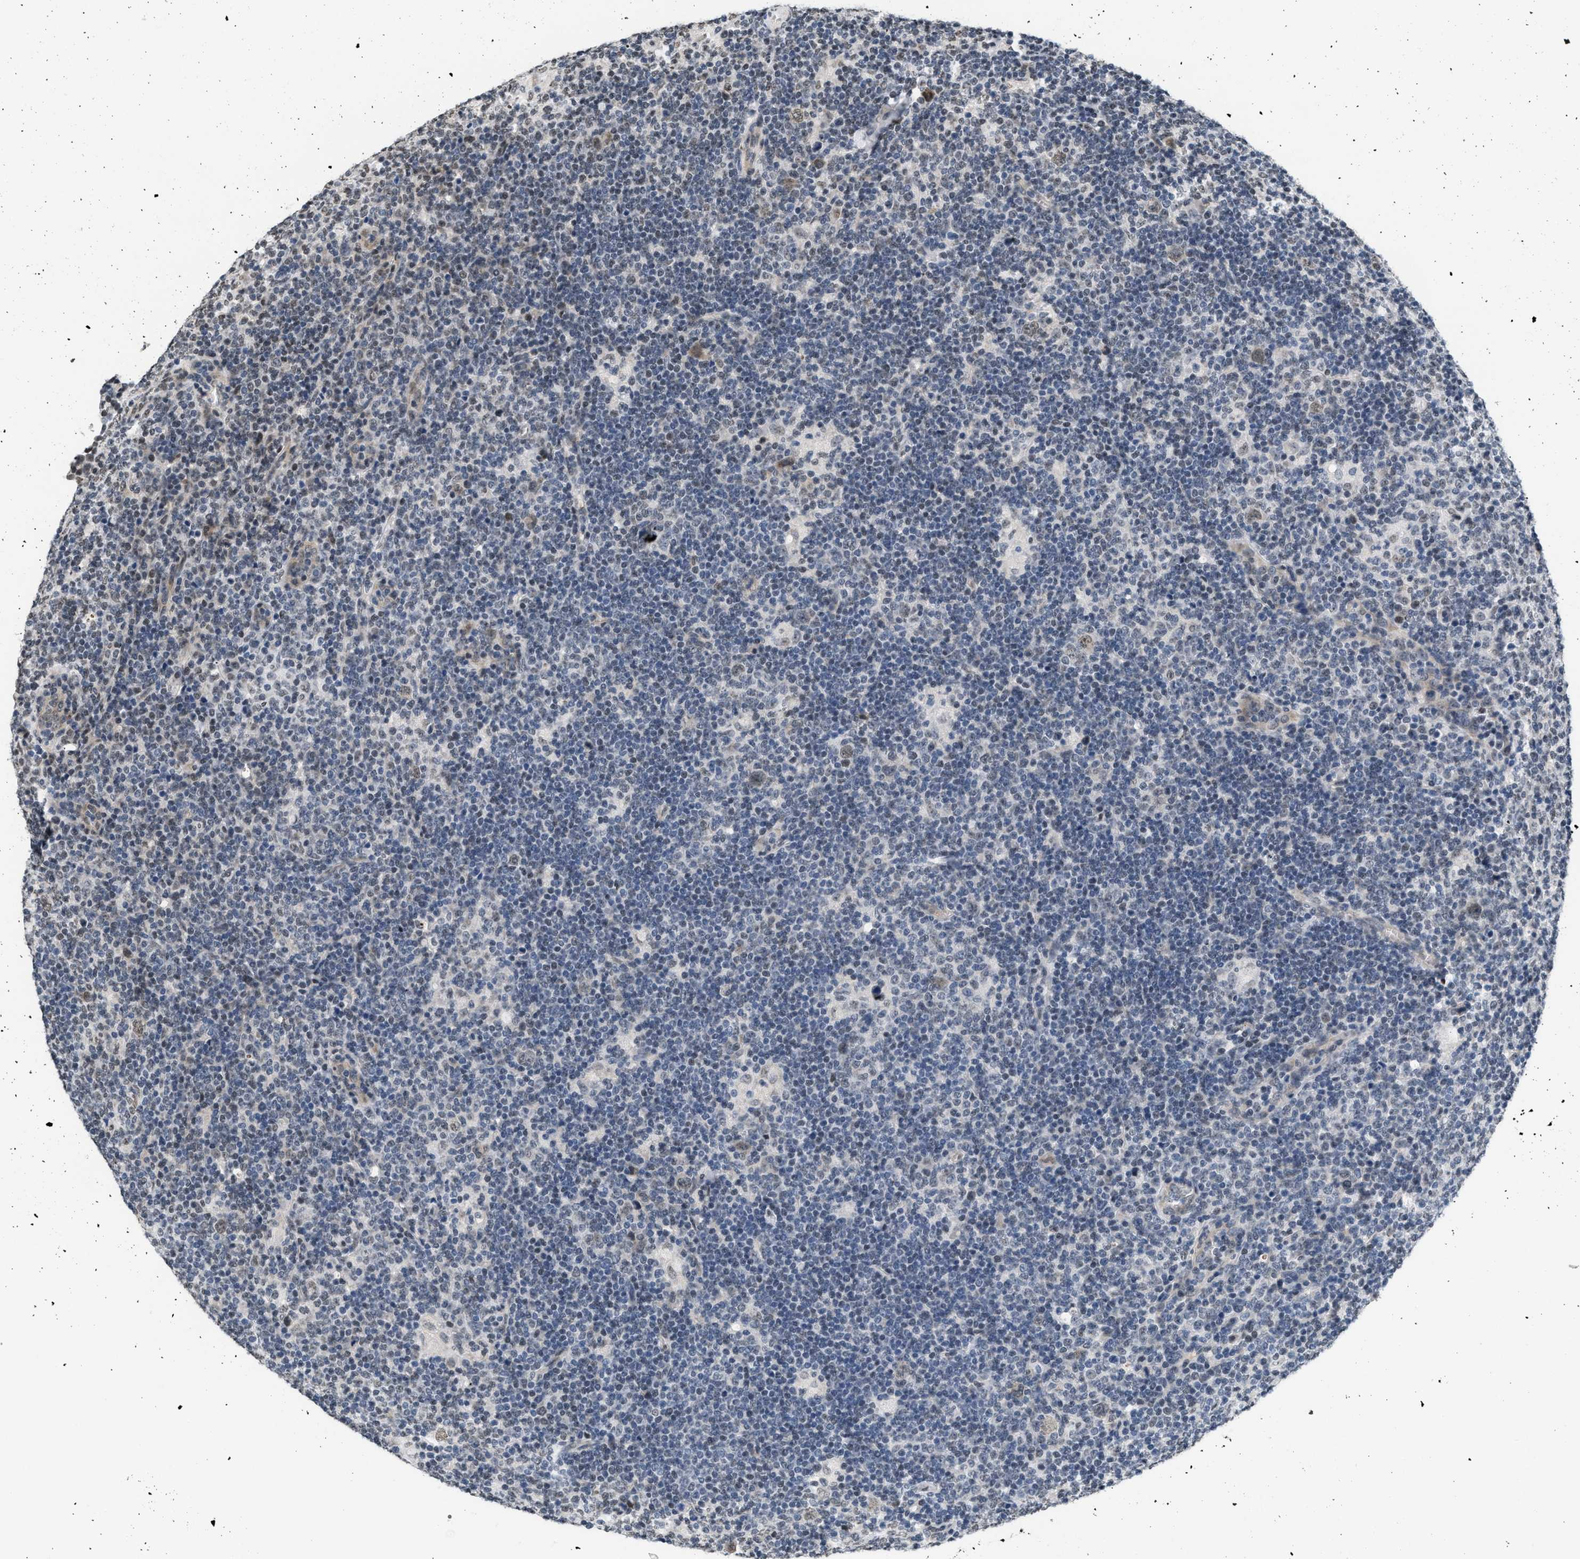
{"staining": {"intensity": "weak", "quantity": "25%-75%", "location": "nuclear"}, "tissue": "lymphoma", "cell_type": "Tumor cells", "image_type": "cancer", "snomed": [{"axis": "morphology", "description": "Hodgkin's disease, NOS"}, {"axis": "topography", "description": "Lymph node"}], "caption": "IHC (DAB (3,3'-diaminobenzidine)) staining of lymphoma exhibits weak nuclear protein staining in about 25%-75% of tumor cells. Using DAB (brown) and hematoxylin (blue) stains, captured at high magnification using brightfield microscopy.", "gene": "RAF1", "patient": {"sex": "female", "age": 57}}